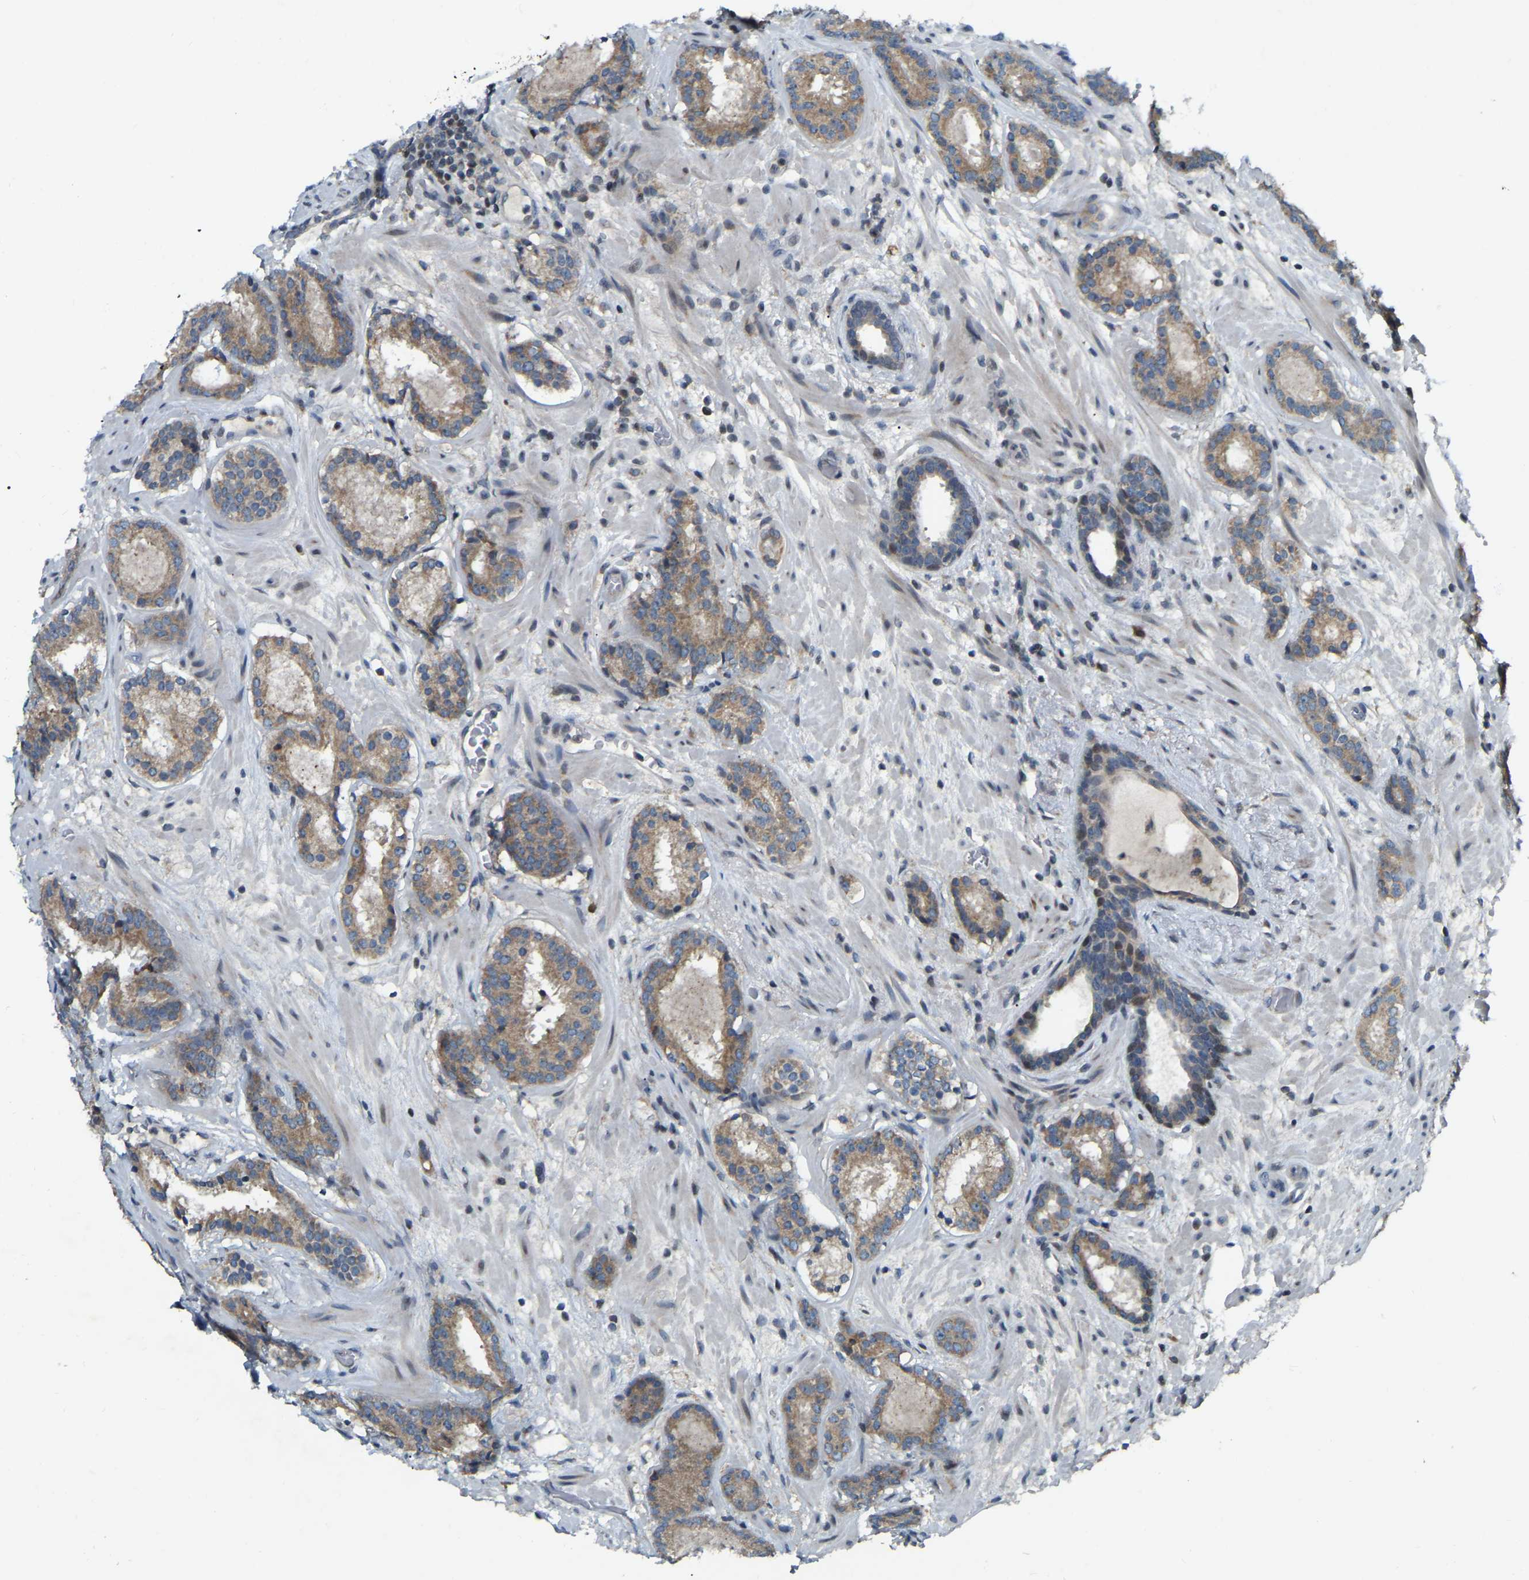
{"staining": {"intensity": "moderate", "quantity": ">75%", "location": "cytoplasmic/membranous"}, "tissue": "prostate cancer", "cell_type": "Tumor cells", "image_type": "cancer", "snomed": [{"axis": "morphology", "description": "Adenocarcinoma, Low grade"}, {"axis": "topography", "description": "Prostate"}], "caption": "IHC (DAB (3,3'-diaminobenzidine)) staining of low-grade adenocarcinoma (prostate) exhibits moderate cytoplasmic/membranous protein positivity in about >75% of tumor cells. The protein of interest is stained brown, and the nuclei are stained in blue (DAB IHC with brightfield microscopy, high magnification).", "gene": "PARL", "patient": {"sex": "male", "age": 69}}